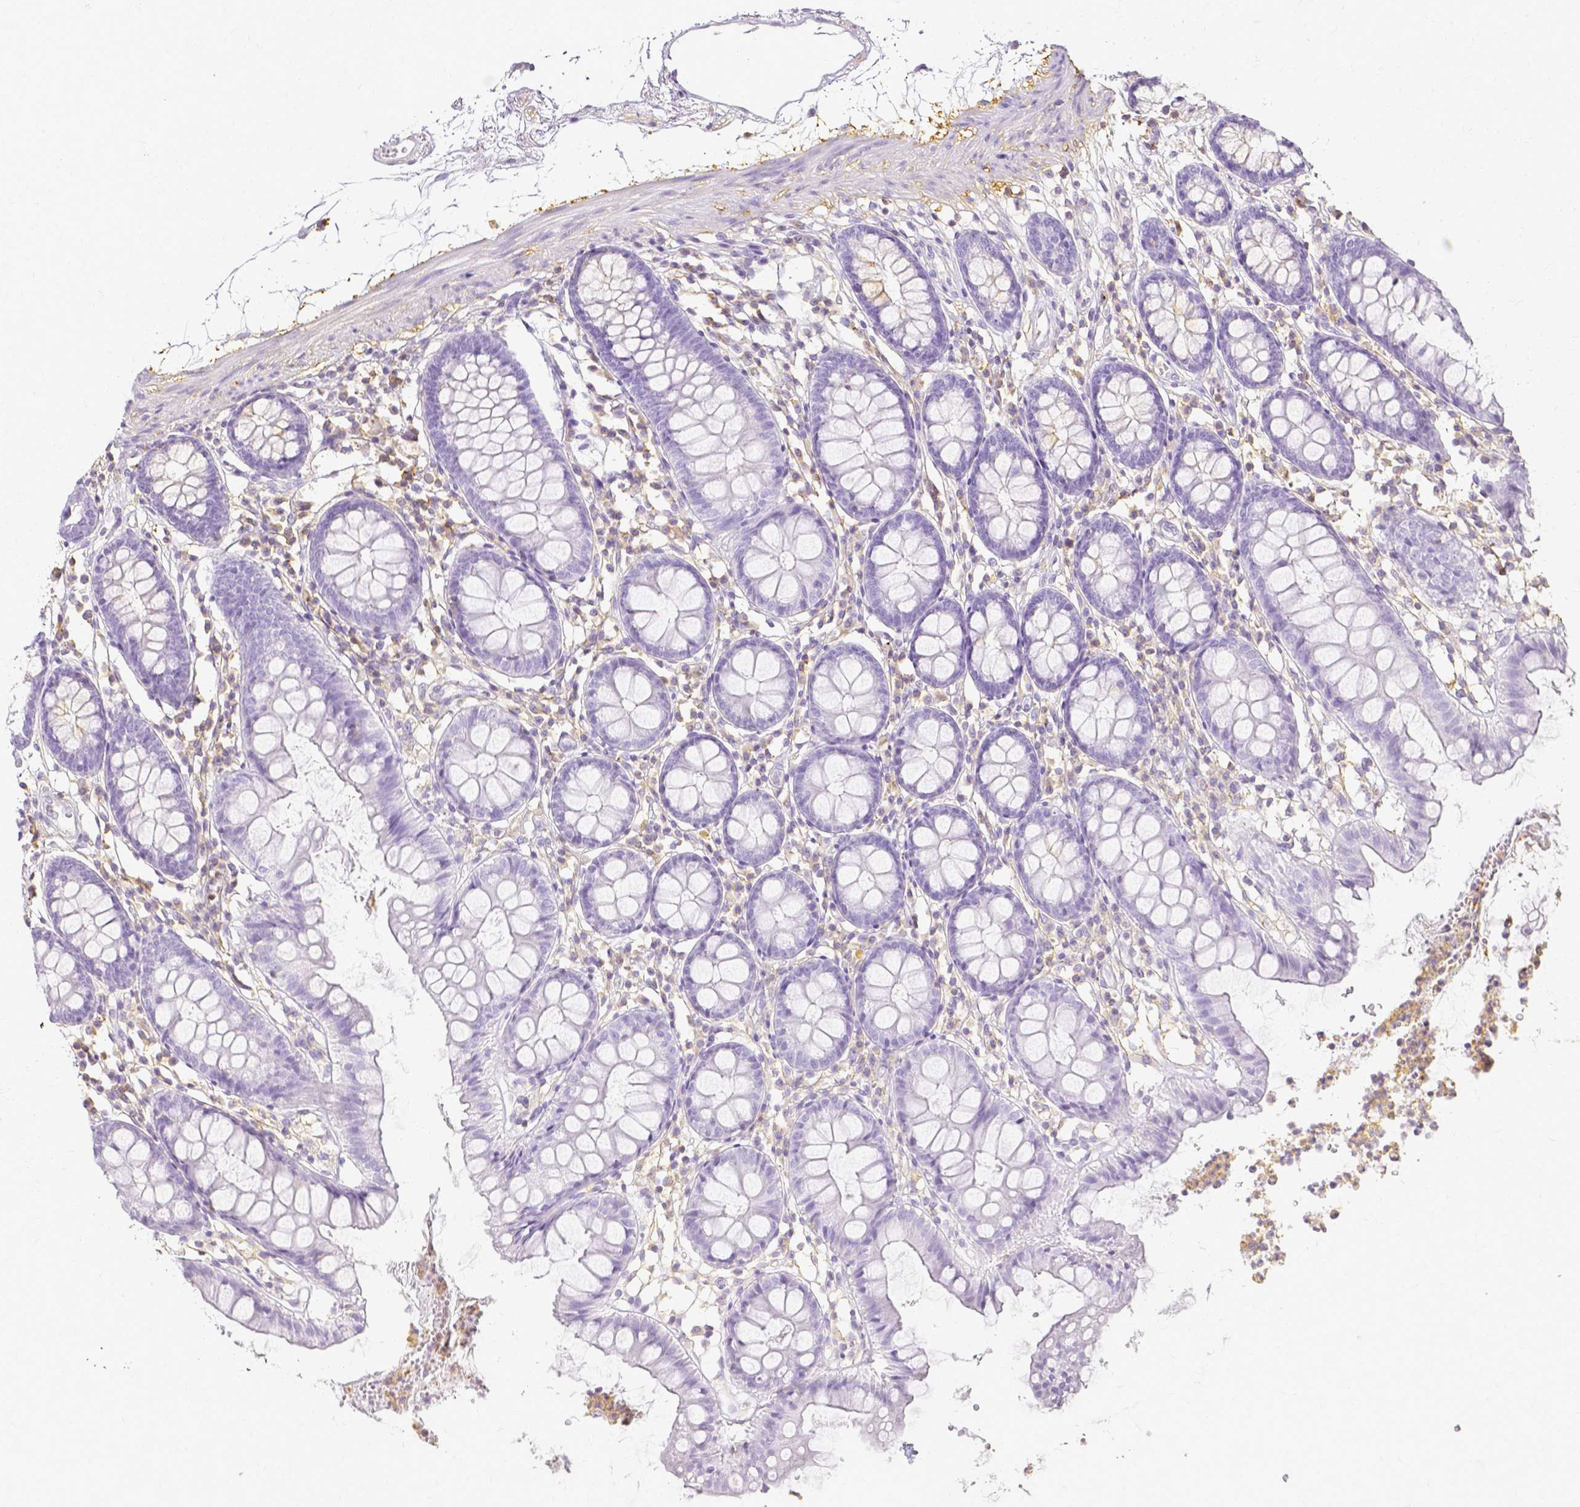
{"staining": {"intensity": "negative", "quantity": "none", "location": "none"}, "tissue": "colon", "cell_type": "Endothelial cells", "image_type": "normal", "snomed": [{"axis": "morphology", "description": "Normal tissue, NOS"}, {"axis": "topography", "description": "Colon"}], "caption": "Immunohistochemistry photomicrograph of normal colon: human colon stained with DAB demonstrates no significant protein expression in endothelial cells. (DAB (3,3'-diaminobenzidine) immunohistochemistry visualized using brightfield microscopy, high magnification).", "gene": "HSPA12A", "patient": {"sex": "female", "age": 84}}